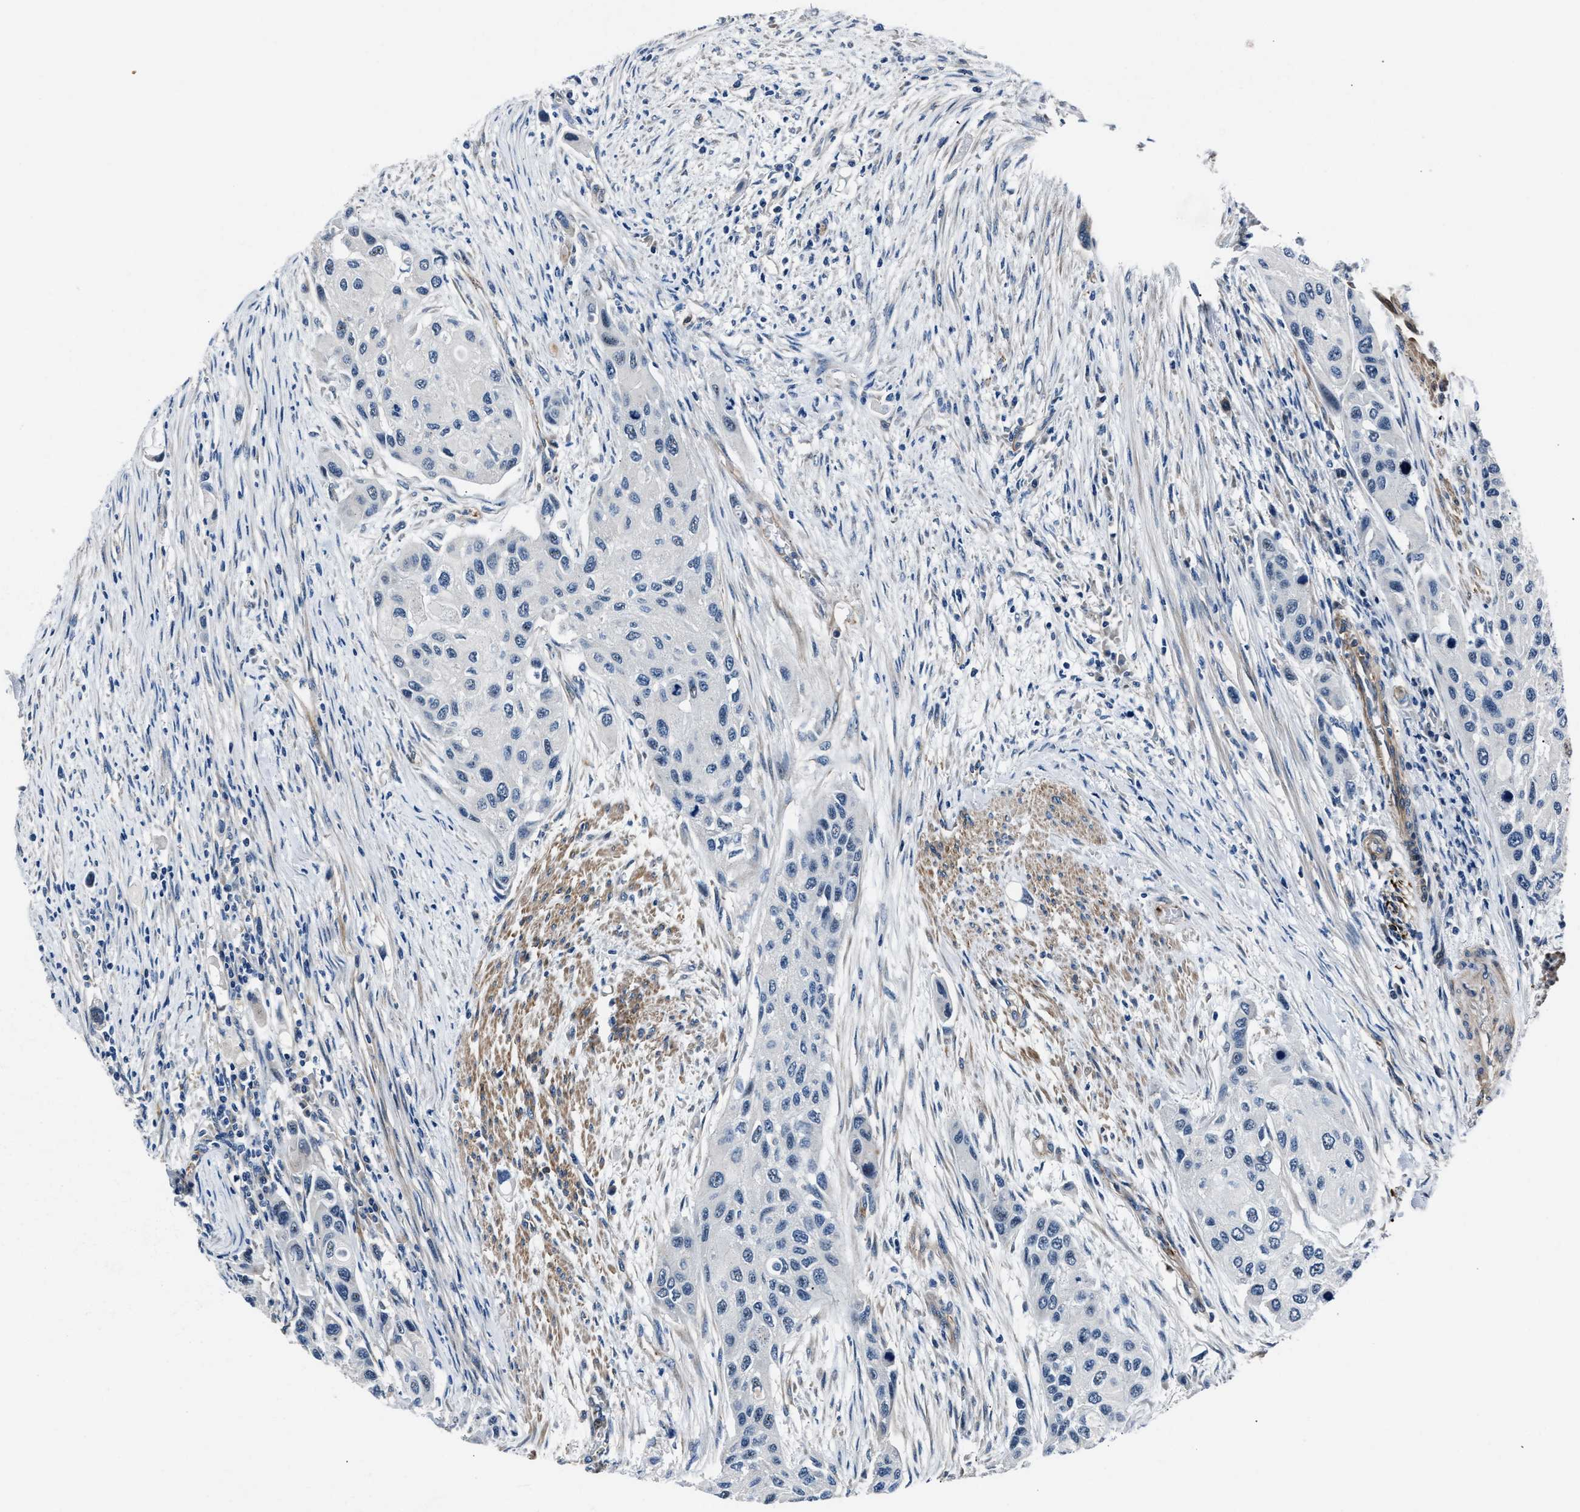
{"staining": {"intensity": "negative", "quantity": "none", "location": "none"}, "tissue": "urothelial cancer", "cell_type": "Tumor cells", "image_type": "cancer", "snomed": [{"axis": "morphology", "description": "Urothelial carcinoma, High grade"}, {"axis": "topography", "description": "Urinary bladder"}], "caption": "Immunohistochemistry (IHC) micrograph of neoplastic tissue: human high-grade urothelial carcinoma stained with DAB (3,3'-diaminobenzidine) displays no significant protein staining in tumor cells.", "gene": "MPDZ", "patient": {"sex": "female", "age": 56}}